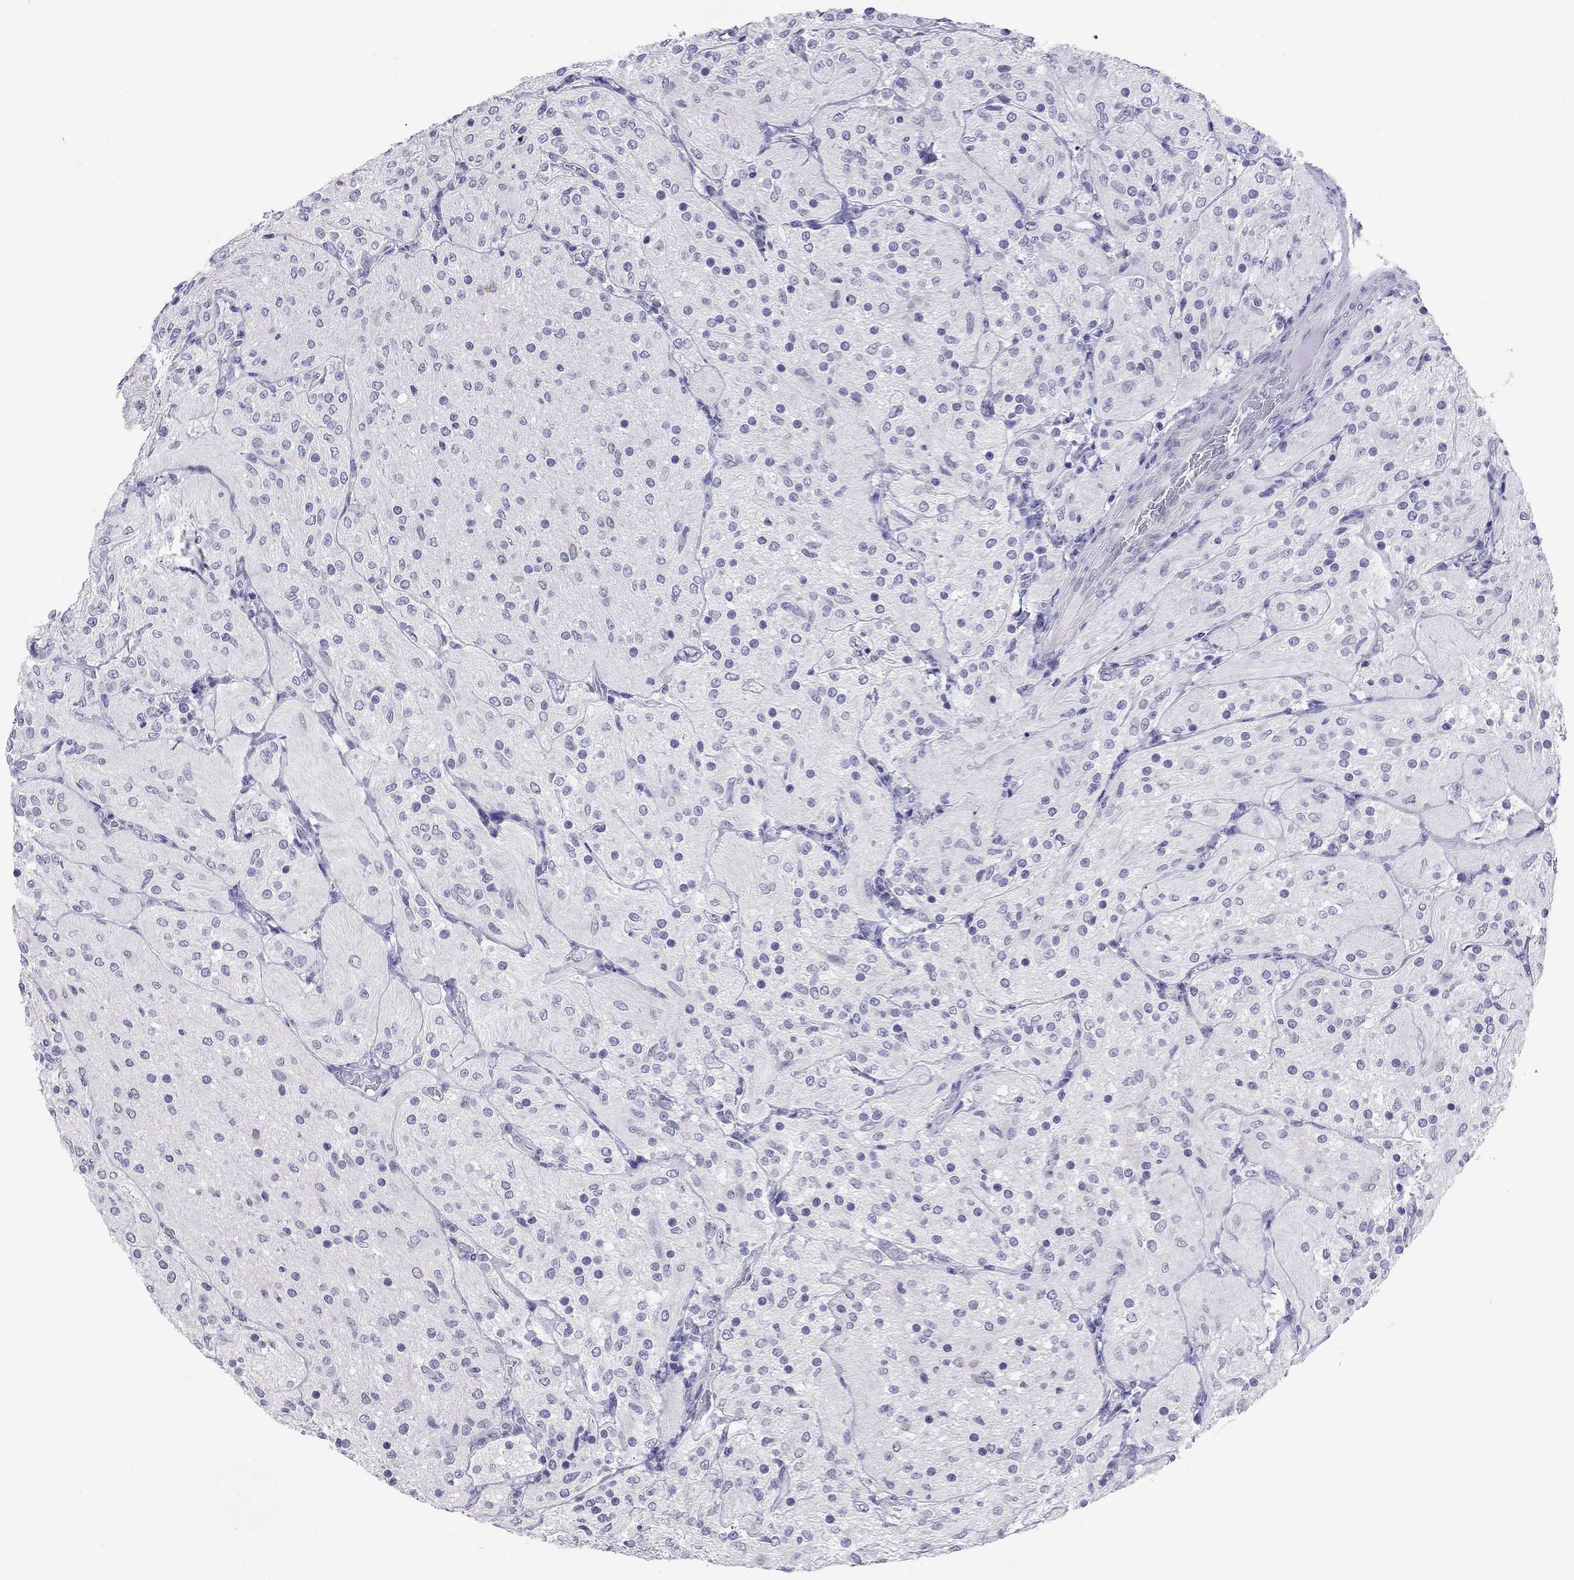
{"staining": {"intensity": "negative", "quantity": "none", "location": "none"}, "tissue": "glioma", "cell_type": "Tumor cells", "image_type": "cancer", "snomed": [{"axis": "morphology", "description": "Glioma, malignant, Low grade"}, {"axis": "topography", "description": "Brain"}], "caption": "This is an IHC micrograph of glioma. There is no staining in tumor cells.", "gene": "ARMC12", "patient": {"sex": "male", "age": 3}}